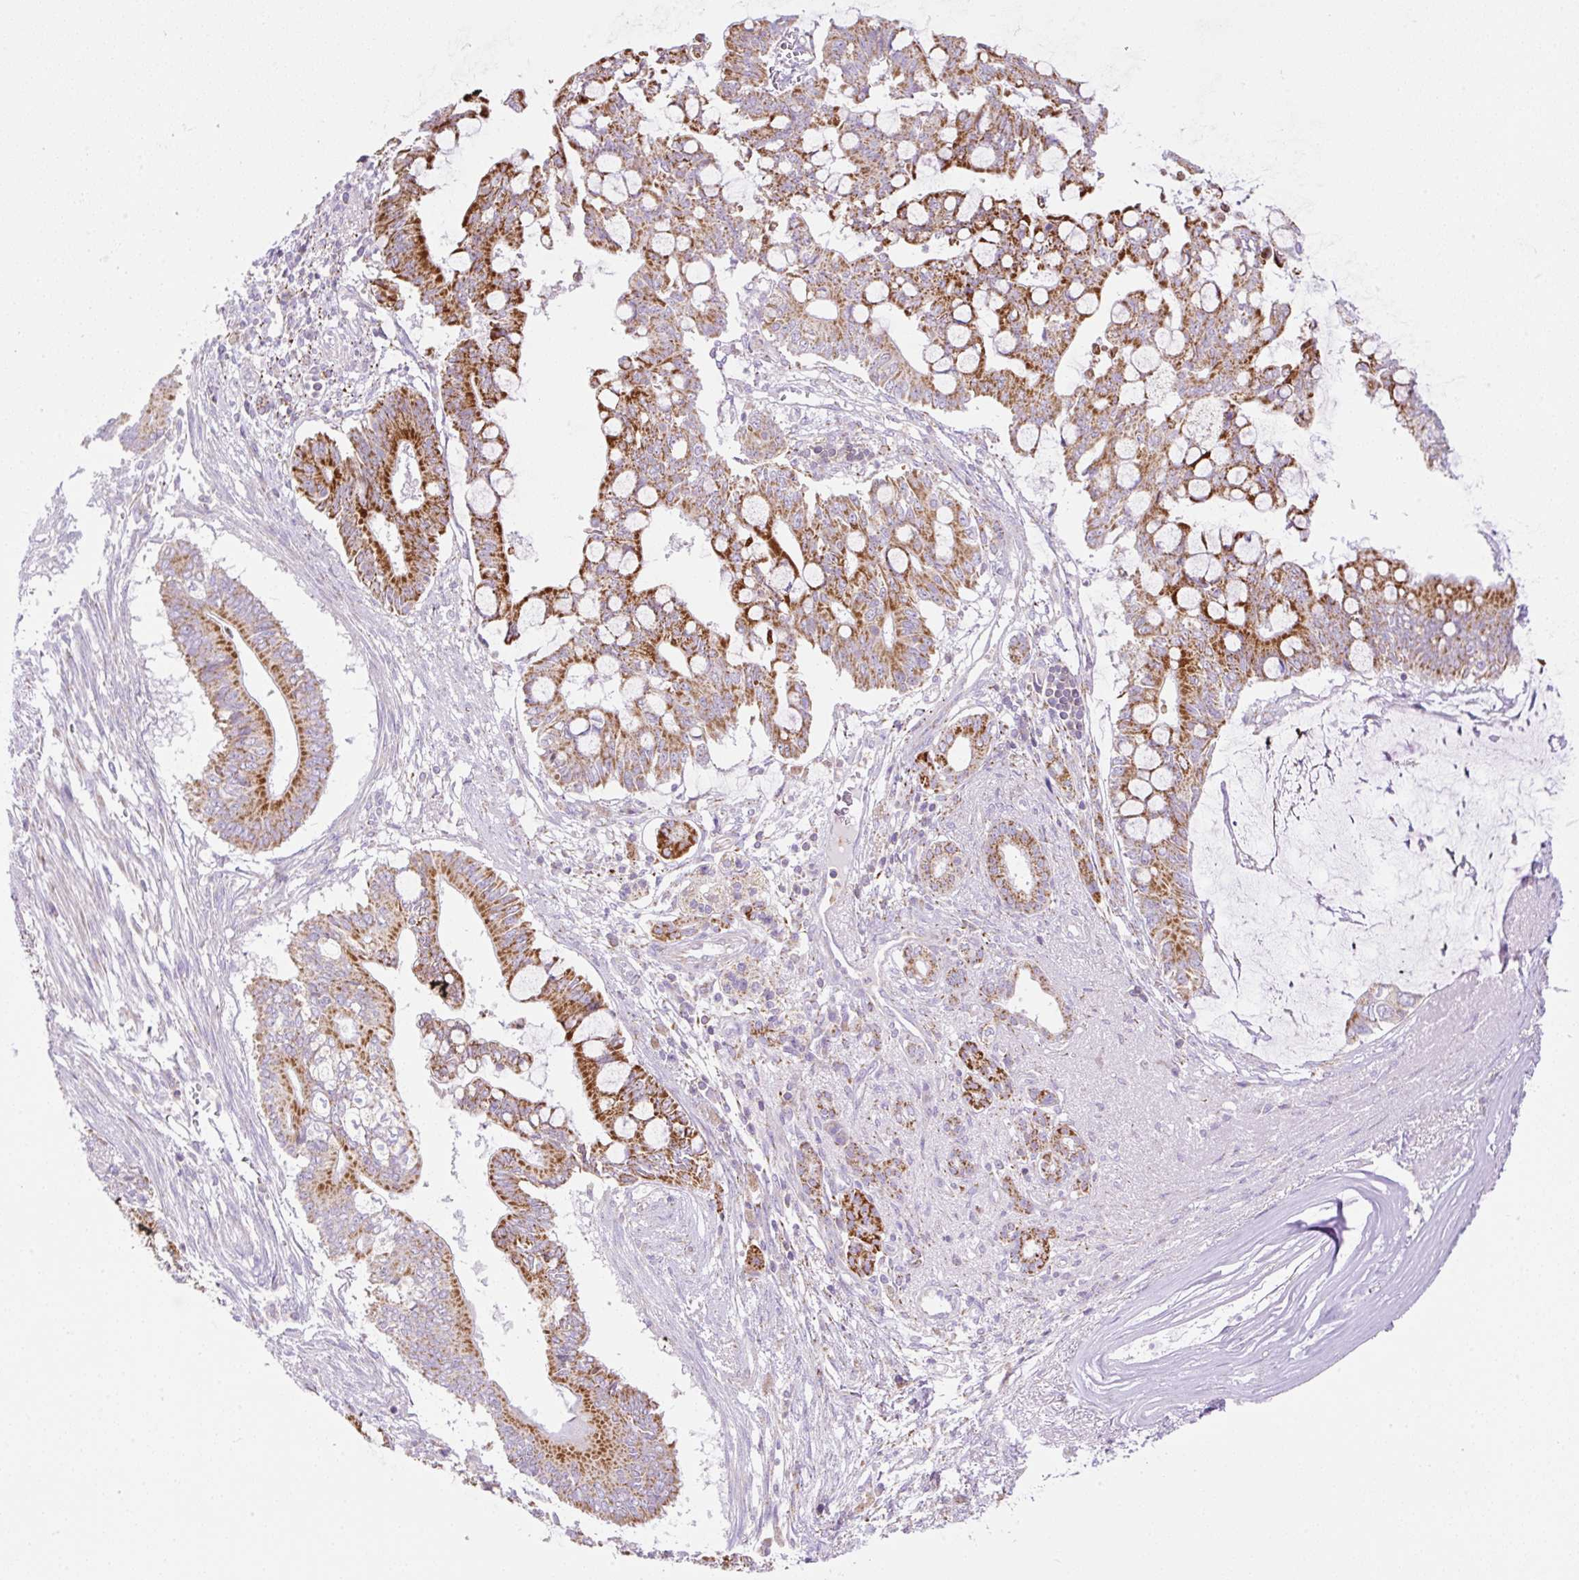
{"staining": {"intensity": "strong", "quantity": ">75%", "location": "cytoplasmic/membranous"}, "tissue": "pancreatic cancer", "cell_type": "Tumor cells", "image_type": "cancer", "snomed": [{"axis": "morphology", "description": "Adenocarcinoma, NOS"}, {"axis": "topography", "description": "Pancreas"}], "caption": "Immunohistochemistry (DAB) staining of human pancreatic cancer (adenocarcinoma) displays strong cytoplasmic/membranous protein positivity in approximately >75% of tumor cells.", "gene": "NF1", "patient": {"sex": "male", "age": 68}}